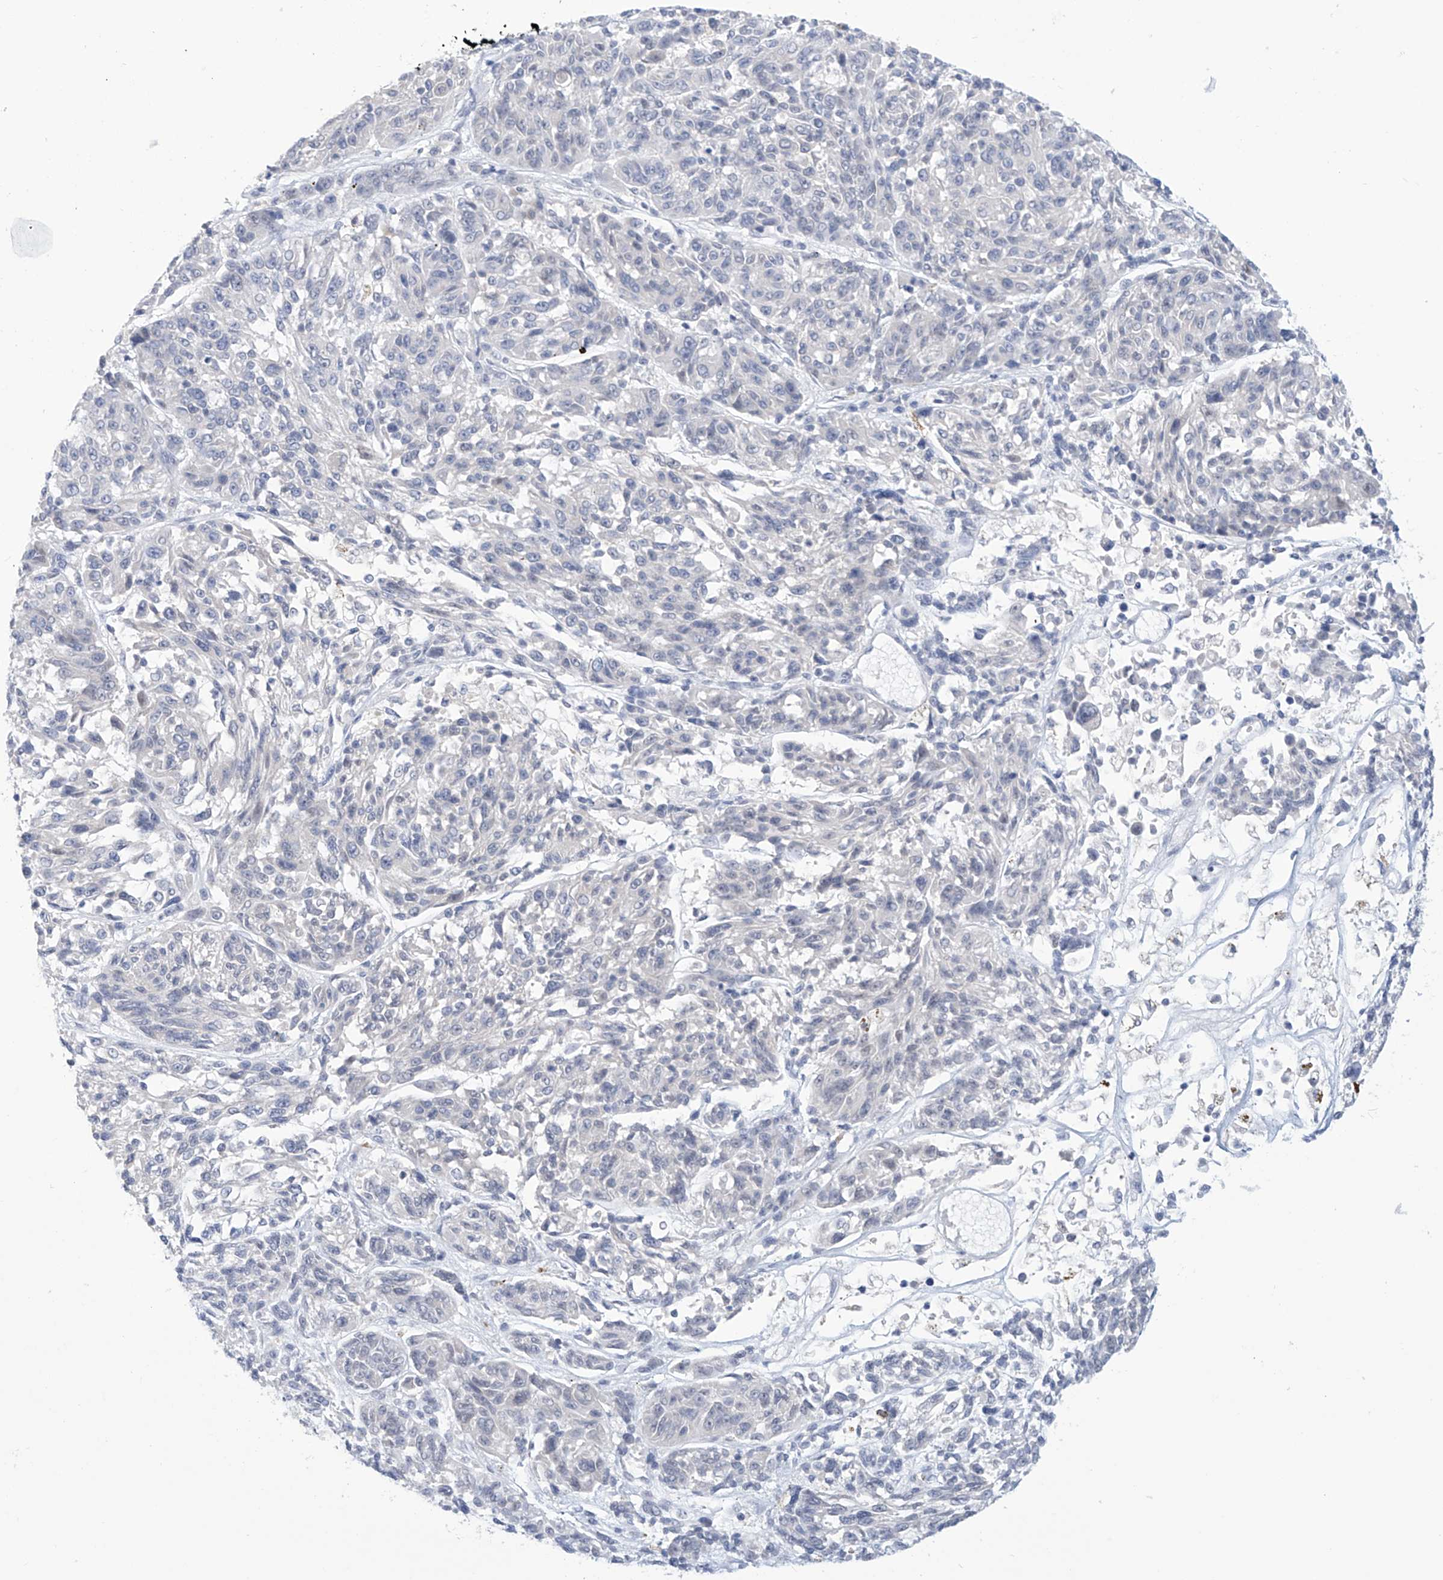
{"staining": {"intensity": "negative", "quantity": "none", "location": "none"}, "tissue": "melanoma", "cell_type": "Tumor cells", "image_type": "cancer", "snomed": [{"axis": "morphology", "description": "Malignant melanoma, NOS"}, {"axis": "topography", "description": "Skin"}], "caption": "High magnification brightfield microscopy of melanoma stained with DAB (brown) and counterstained with hematoxylin (blue): tumor cells show no significant positivity.", "gene": "IBA57", "patient": {"sex": "male", "age": 53}}